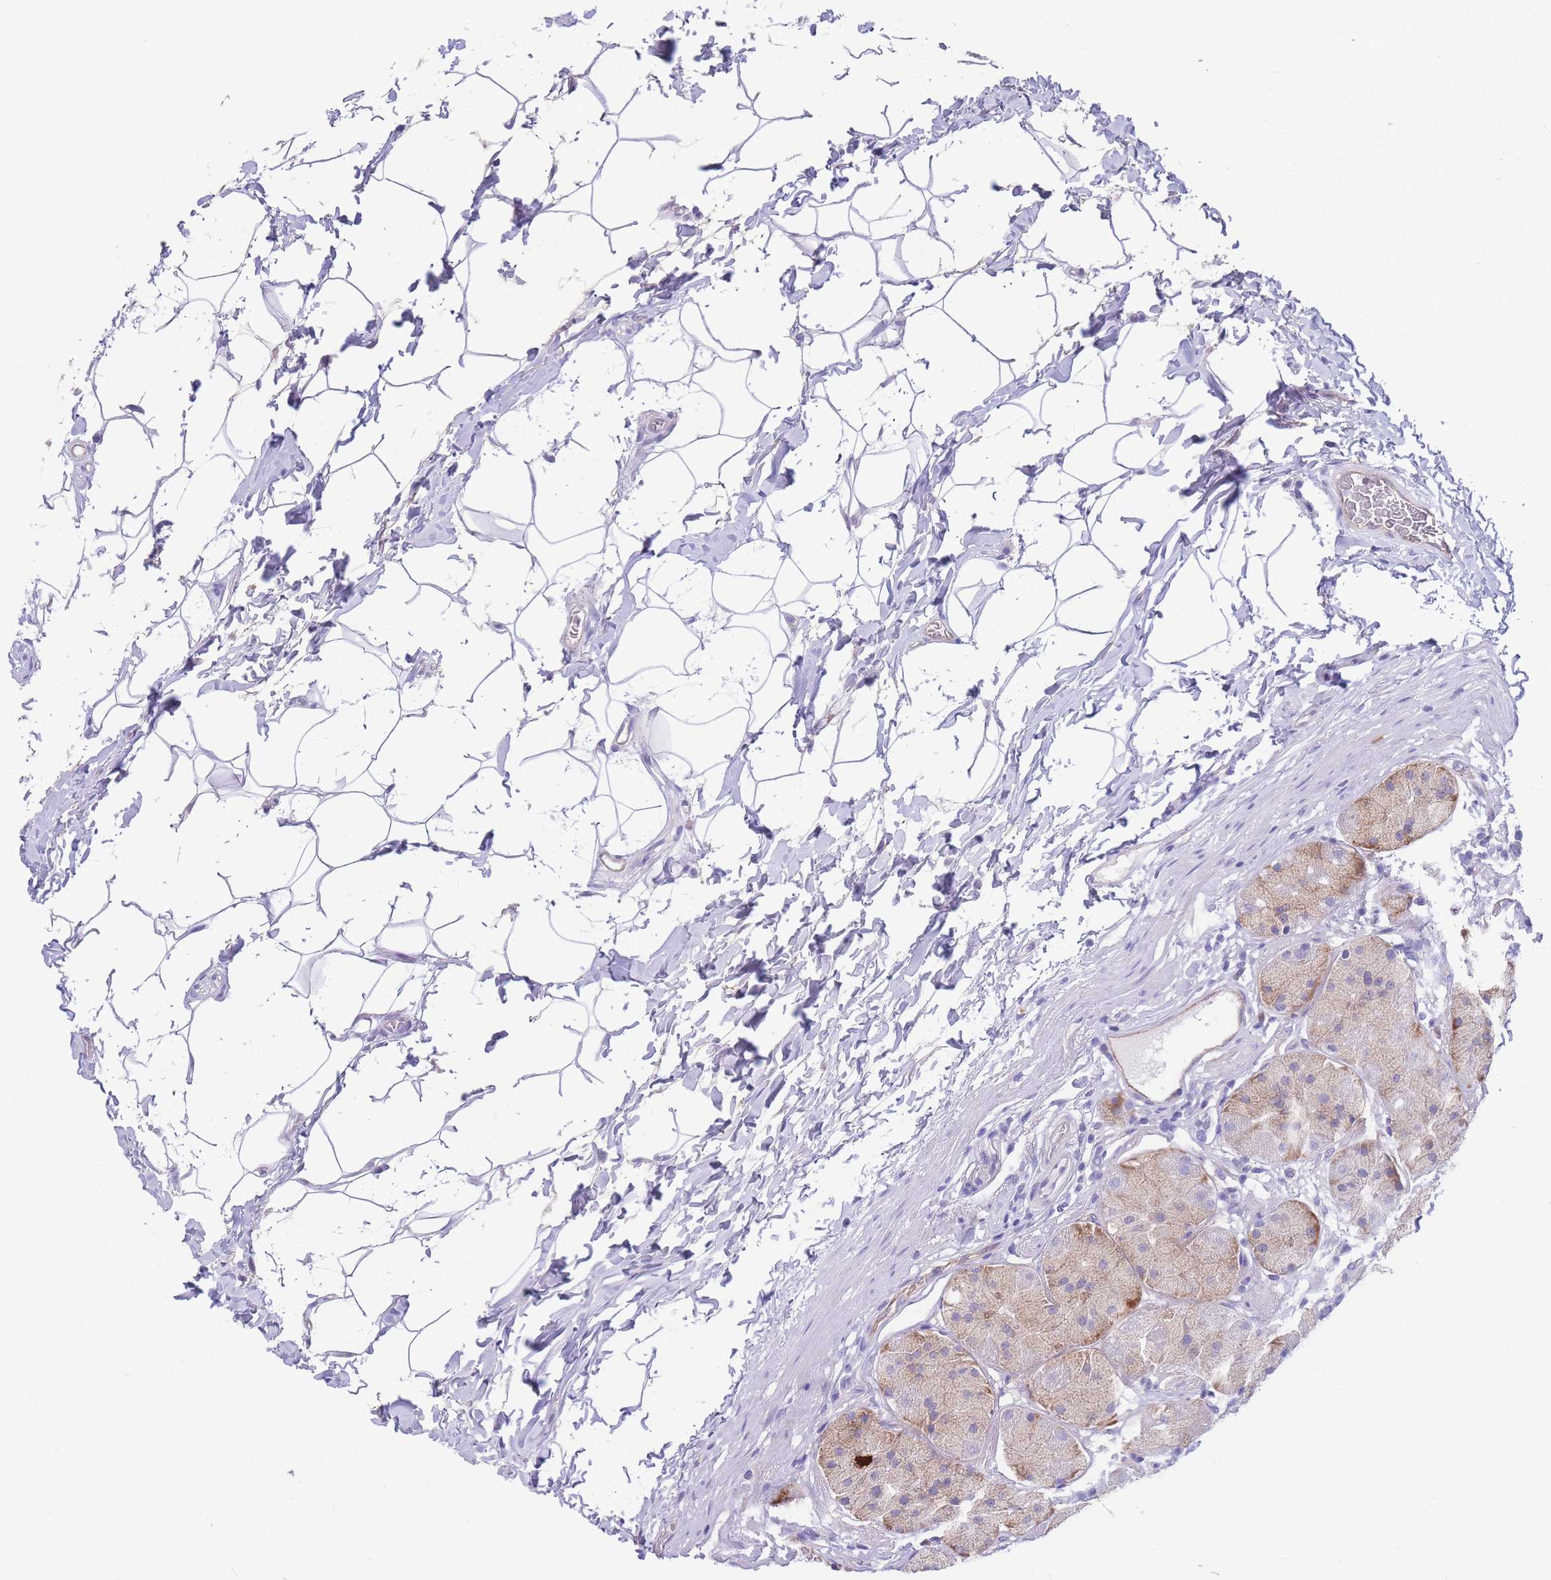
{"staining": {"intensity": "moderate", "quantity": "<25%", "location": "cytoplasmic/membranous"}, "tissue": "stomach", "cell_type": "Glandular cells", "image_type": "normal", "snomed": [{"axis": "morphology", "description": "Normal tissue, NOS"}, {"axis": "topography", "description": "Stomach"}], "caption": "Benign stomach displays moderate cytoplasmic/membranous staining in about <25% of glandular cells.", "gene": "DET1", "patient": {"sex": "male", "age": 57}}